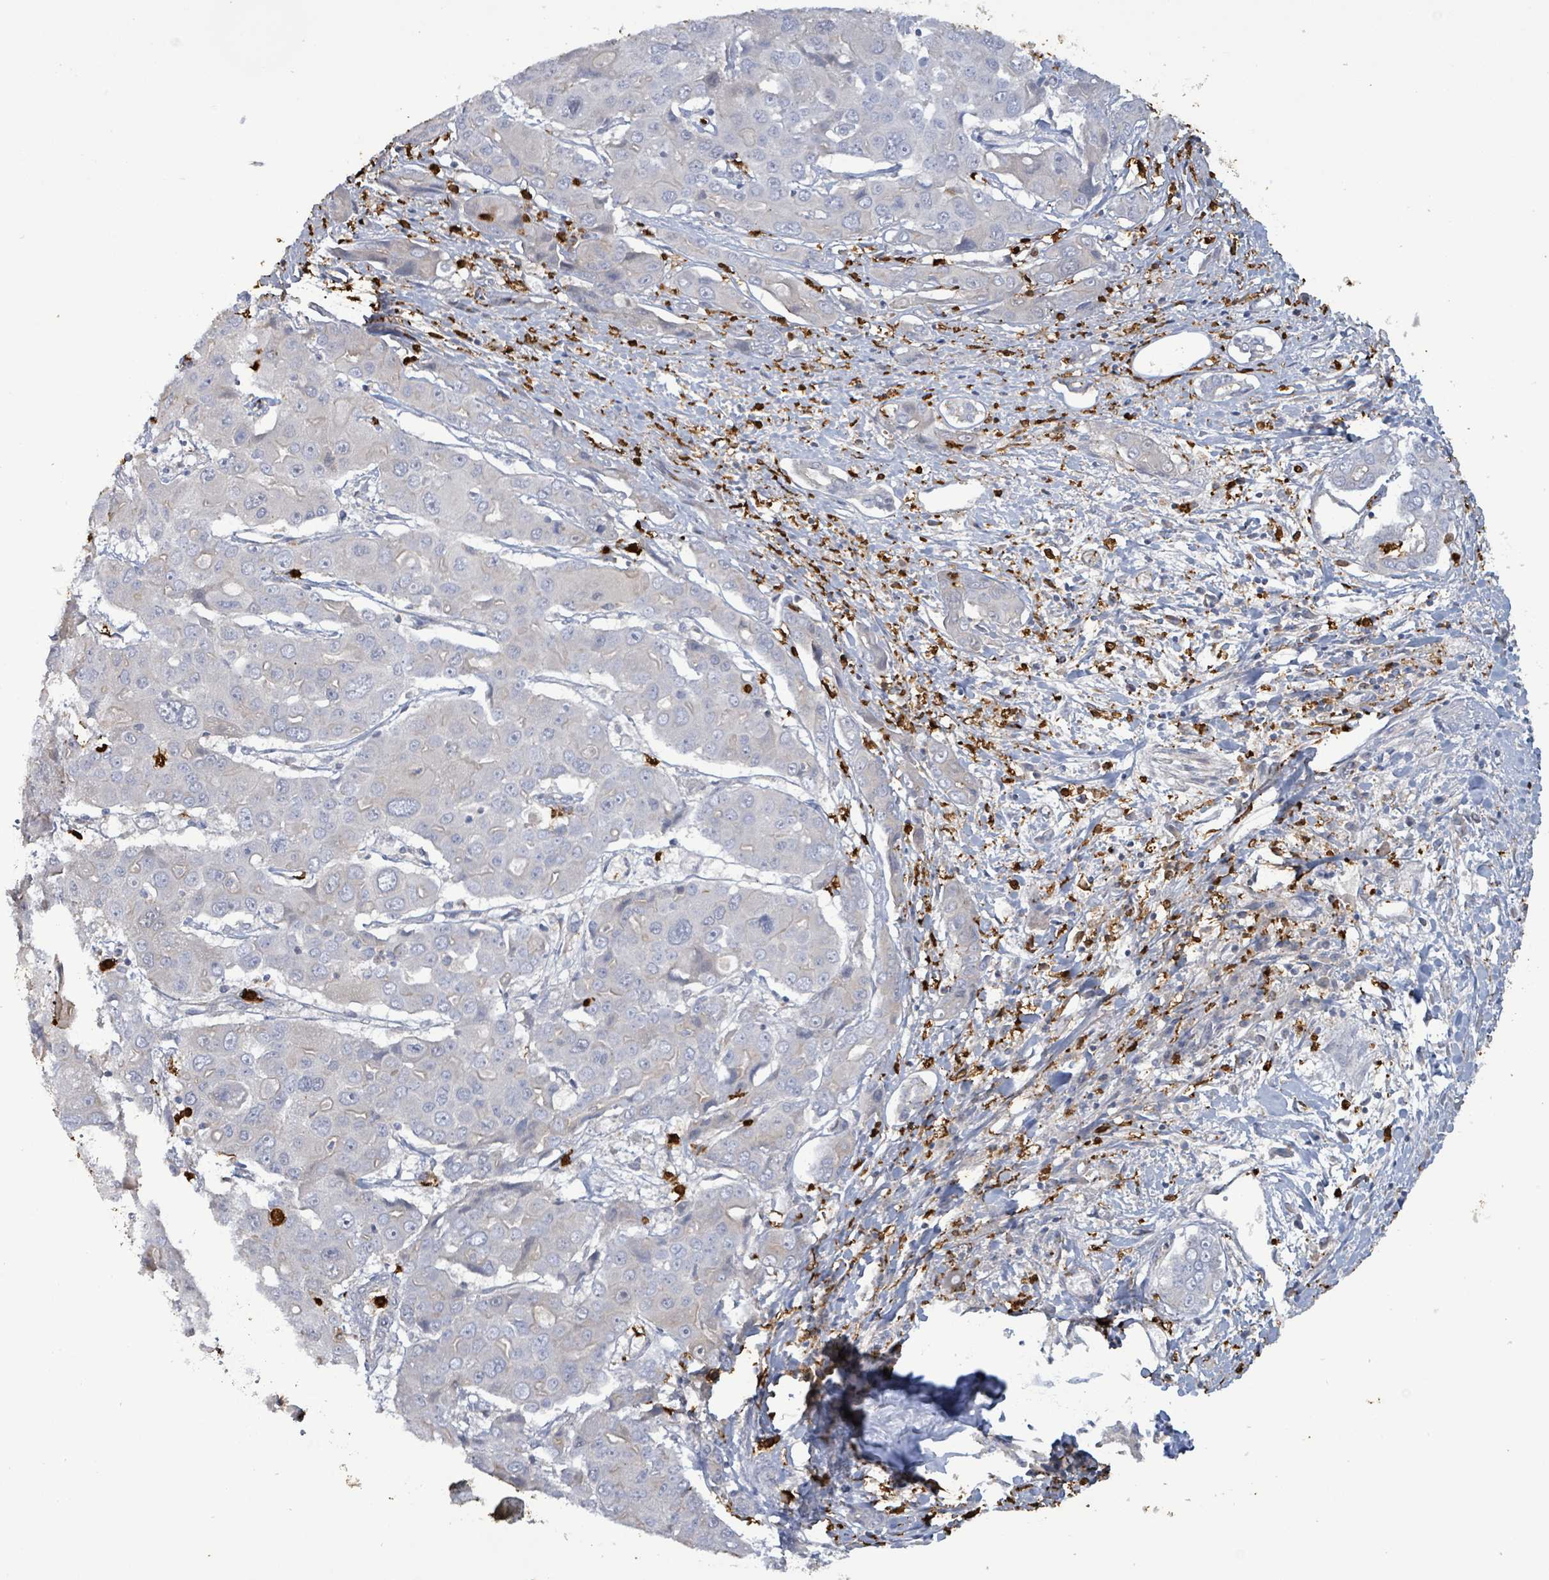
{"staining": {"intensity": "negative", "quantity": "none", "location": "none"}, "tissue": "liver cancer", "cell_type": "Tumor cells", "image_type": "cancer", "snomed": [{"axis": "morphology", "description": "Cholangiocarcinoma"}, {"axis": "topography", "description": "Liver"}], "caption": "Tumor cells are negative for brown protein staining in liver cholangiocarcinoma.", "gene": "FAM210A", "patient": {"sex": "male", "age": 67}}